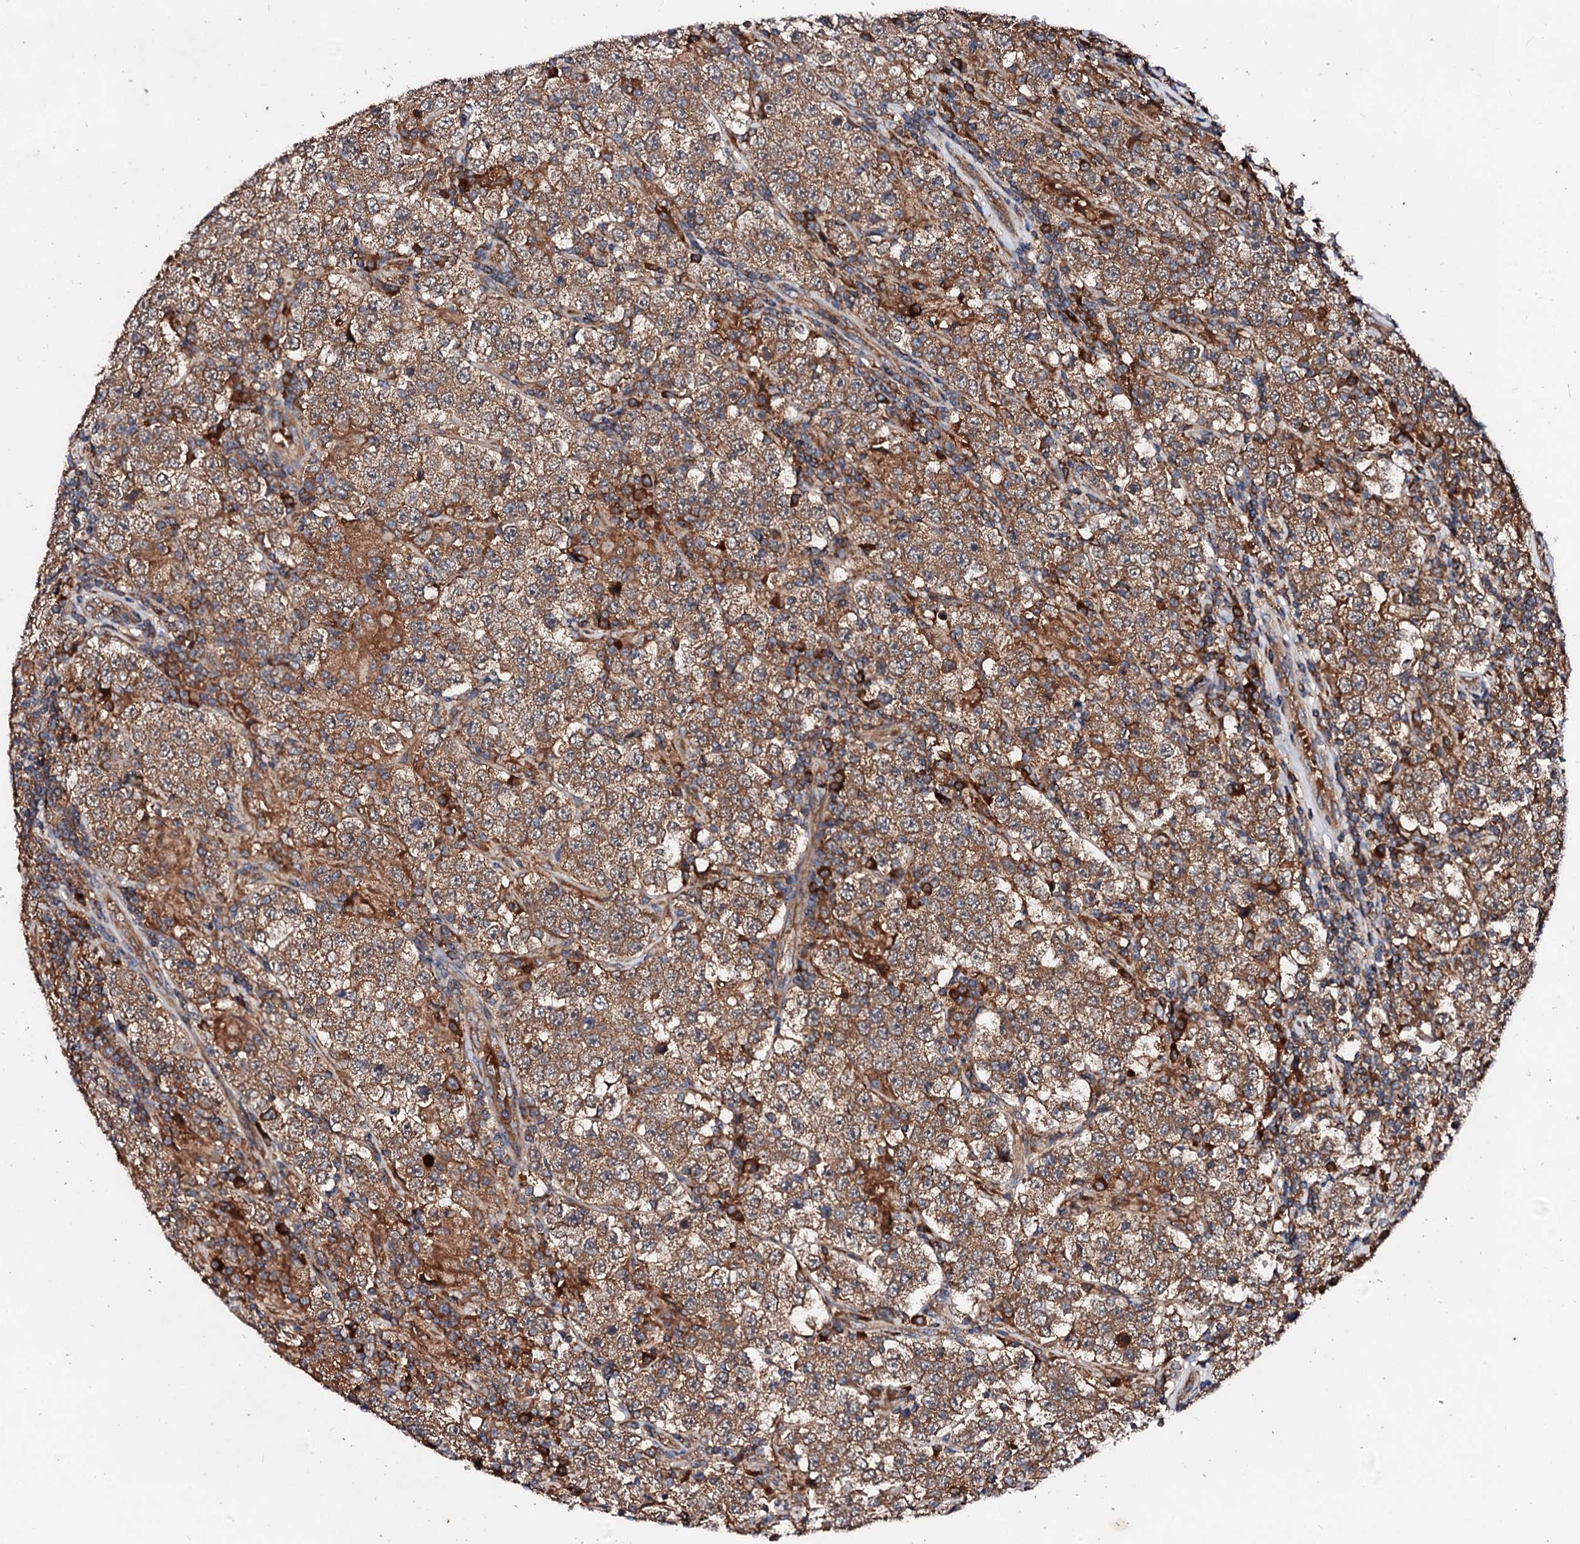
{"staining": {"intensity": "strong", "quantity": ">75%", "location": "cytoplasmic/membranous"}, "tissue": "testis cancer", "cell_type": "Tumor cells", "image_type": "cancer", "snomed": [{"axis": "morphology", "description": "Normal tissue, NOS"}, {"axis": "morphology", "description": "Urothelial carcinoma, High grade"}, {"axis": "morphology", "description": "Seminoma, NOS"}, {"axis": "morphology", "description": "Carcinoma, Embryonal, NOS"}, {"axis": "topography", "description": "Urinary bladder"}, {"axis": "topography", "description": "Testis"}], "caption": "The immunohistochemical stain shows strong cytoplasmic/membranous expression in tumor cells of high-grade urothelial carcinoma (testis) tissue.", "gene": "EXTL1", "patient": {"sex": "male", "age": 41}}